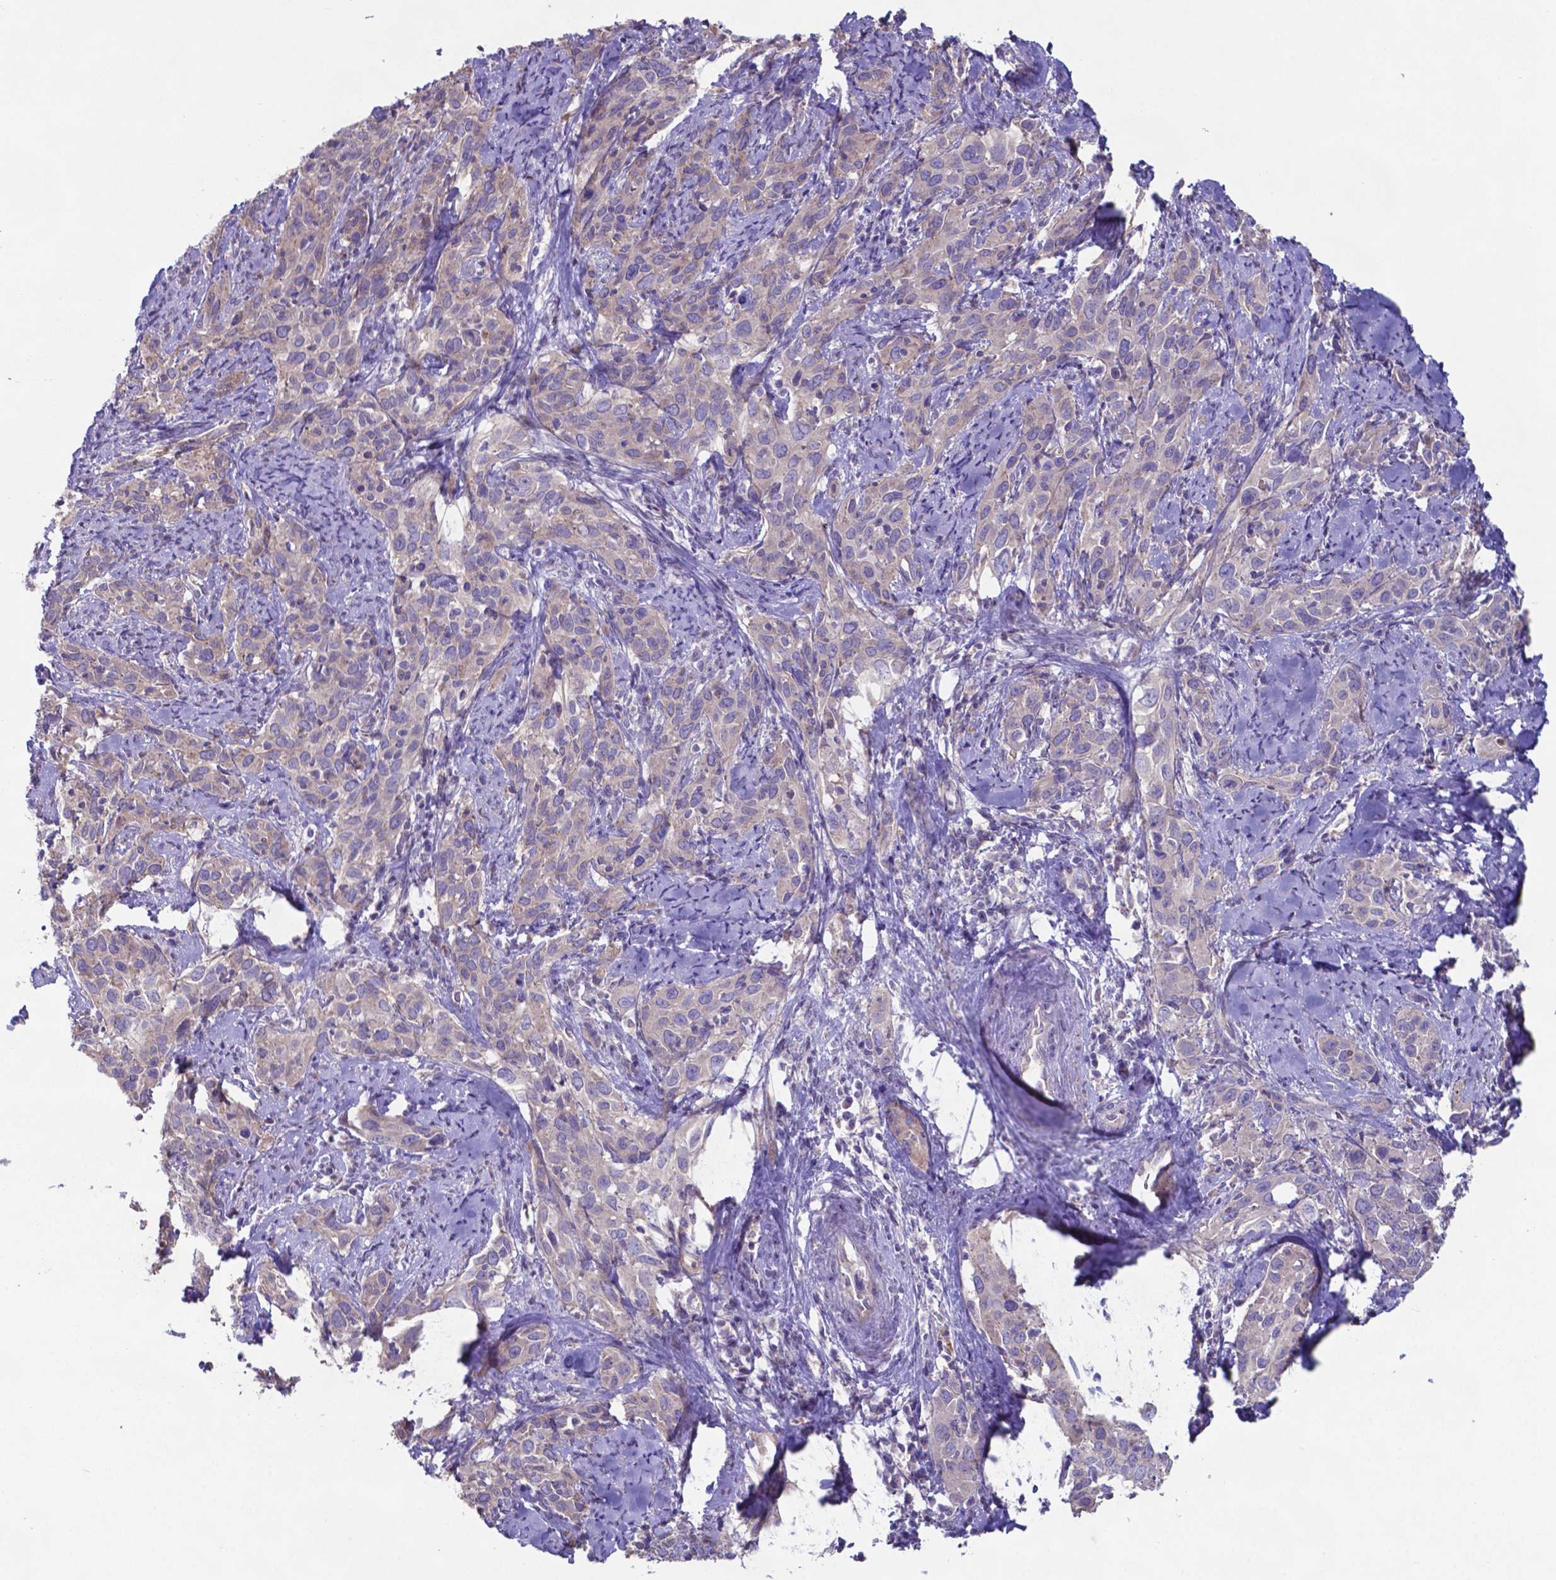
{"staining": {"intensity": "weak", "quantity": ">75%", "location": "cytoplasmic/membranous"}, "tissue": "cervical cancer", "cell_type": "Tumor cells", "image_type": "cancer", "snomed": [{"axis": "morphology", "description": "Squamous cell carcinoma, NOS"}, {"axis": "topography", "description": "Cervix"}], "caption": "About >75% of tumor cells in cervical squamous cell carcinoma exhibit weak cytoplasmic/membranous protein expression as visualized by brown immunohistochemical staining.", "gene": "TYRO3", "patient": {"sex": "female", "age": 51}}